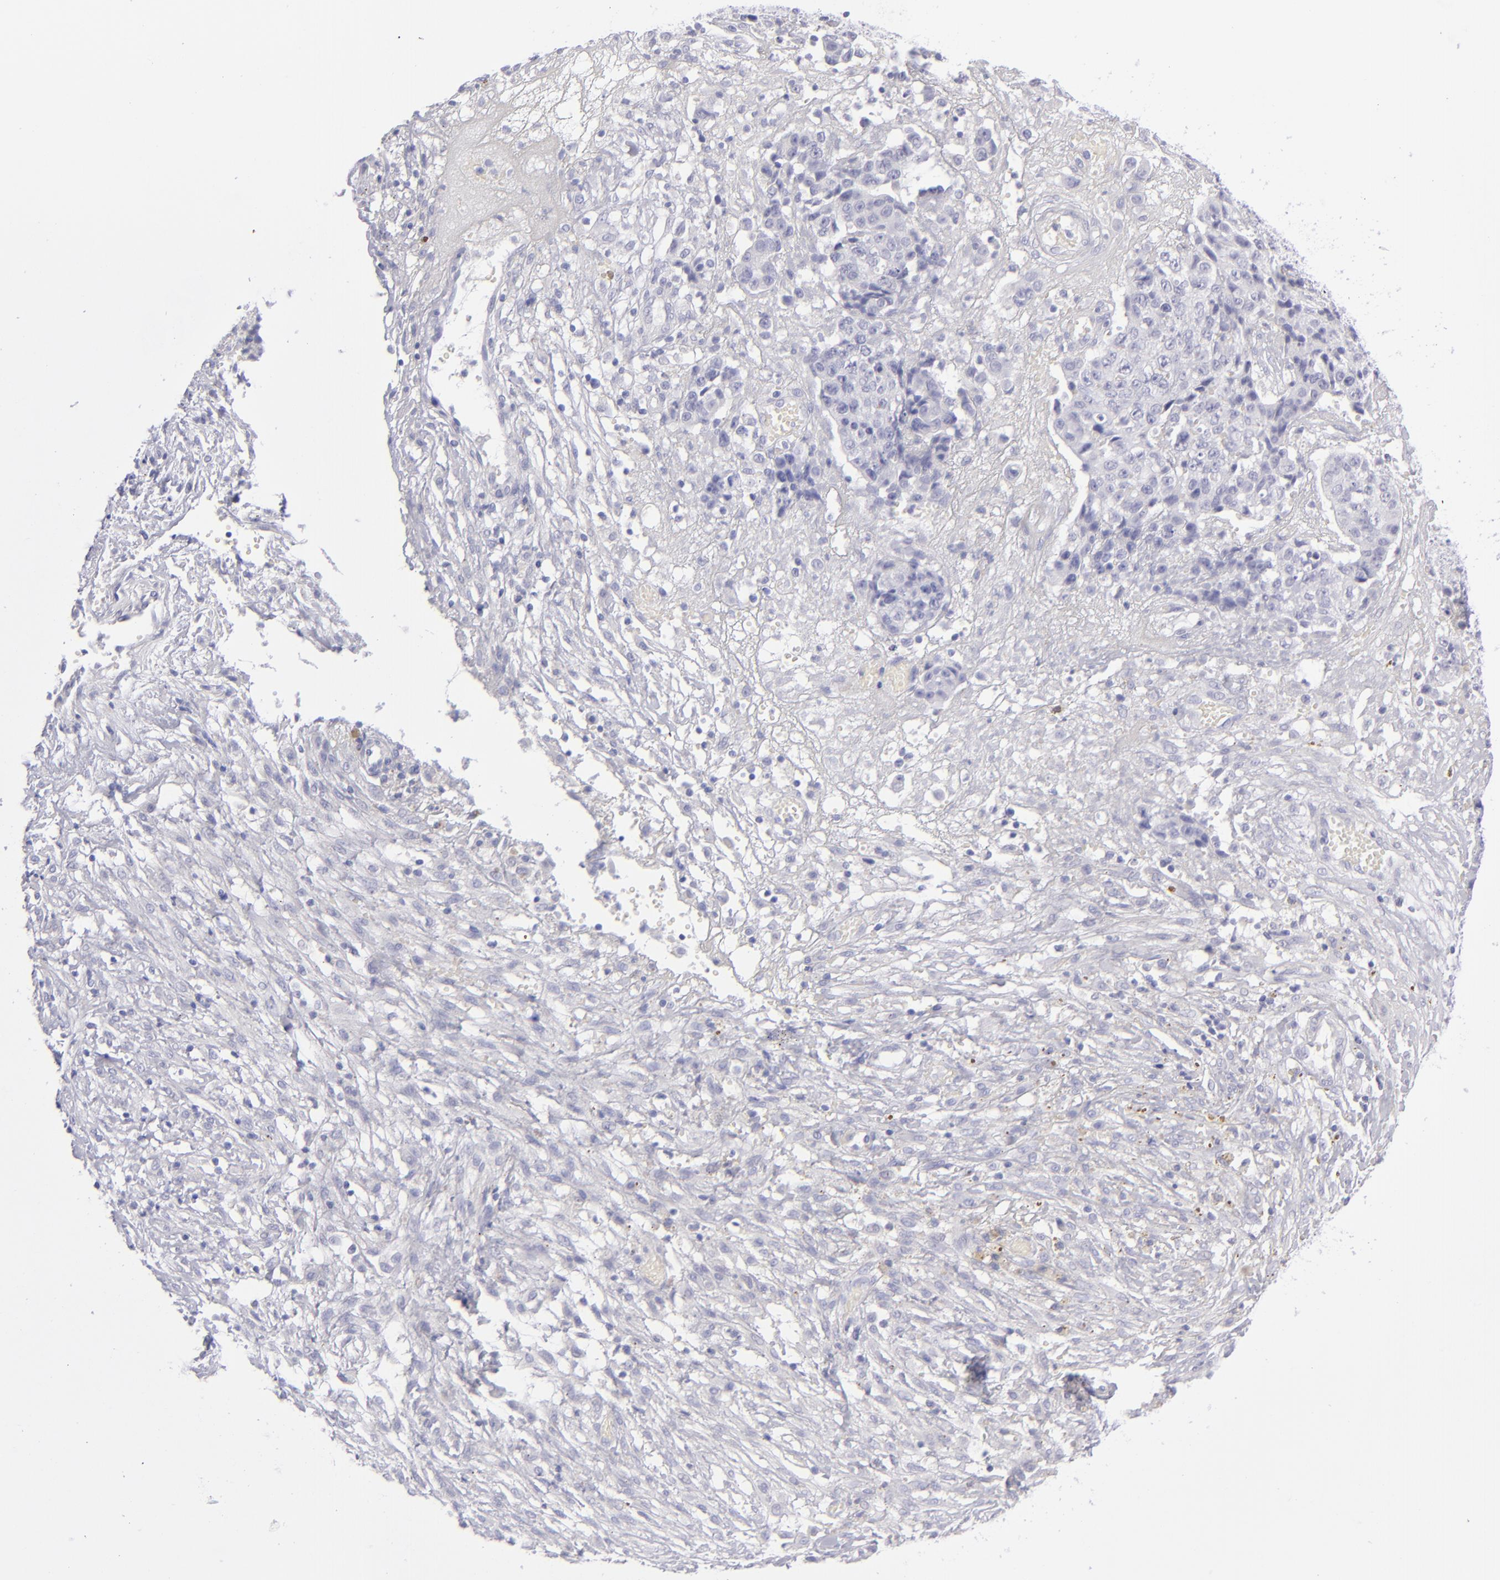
{"staining": {"intensity": "negative", "quantity": "none", "location": "none"}, "tissue": "ovarian cancer", "cell_type": "Tumor cells", "image_type": "cancer", "snomed": [{"axis": "morphology", "description": "Carcinoma, endometroid"}, {"axis": "topography", "description": "Ovary"}], "caption": "The micrograph shows no staining of tumor cells in ovarian cancer (endometroid carcinoma). The staining was performed using DAB (3,3'-diaminobenzidine) to visualize the protein expression in brown, while the nuclei were stained in blue with hematoxylin (Magnification: 20x).", "gene": "CD22", "patient": {"sex": "female", "age": 42}}